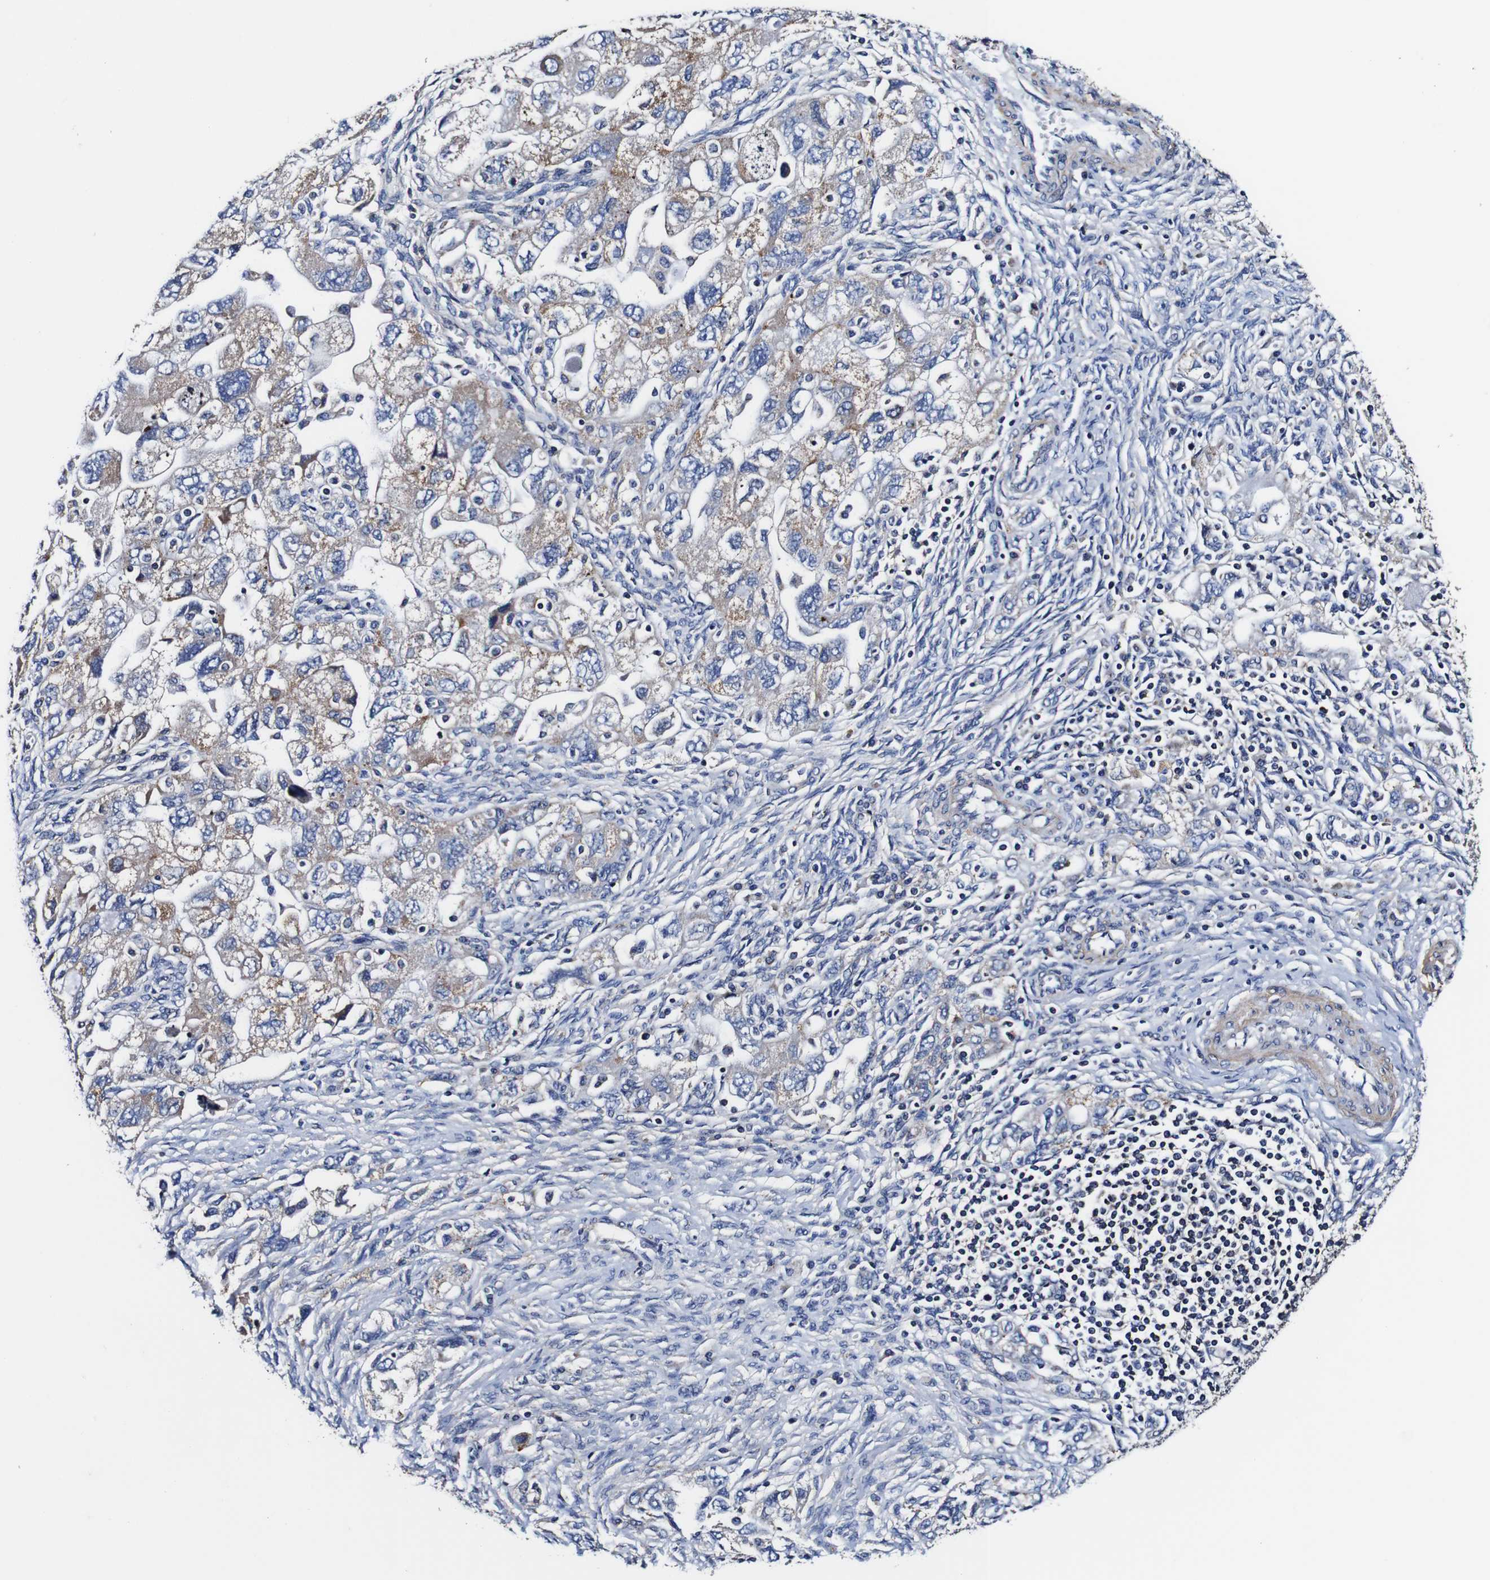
{"staining": {"intensity": "weak", "quantity": "25%-75%", "location": "cytoplasmic/membranous"}, "tissue": "ovarian cancer", "cell_type": "Tumor cells", "image_type": "cancer", "snomed": [{"axis": "morphology", "description": "Carcinoma, NOS"}, {"axis": "morphology", "description": "Cystadenocarcinoma, serous, NOS"}, {"axis": "topography", "description": "Ovary"}], "caption": "Protein expression analysis of human ovarian cancer reveals weak cytoplasmic/membranous positivity in about 25%-75% of tumor cells. Immunohistochemistry stains the protein in brown and the nuclei are stained blue.", "gene": "PDCD6IP", "patient": {"sex": "female", "age": 69}}